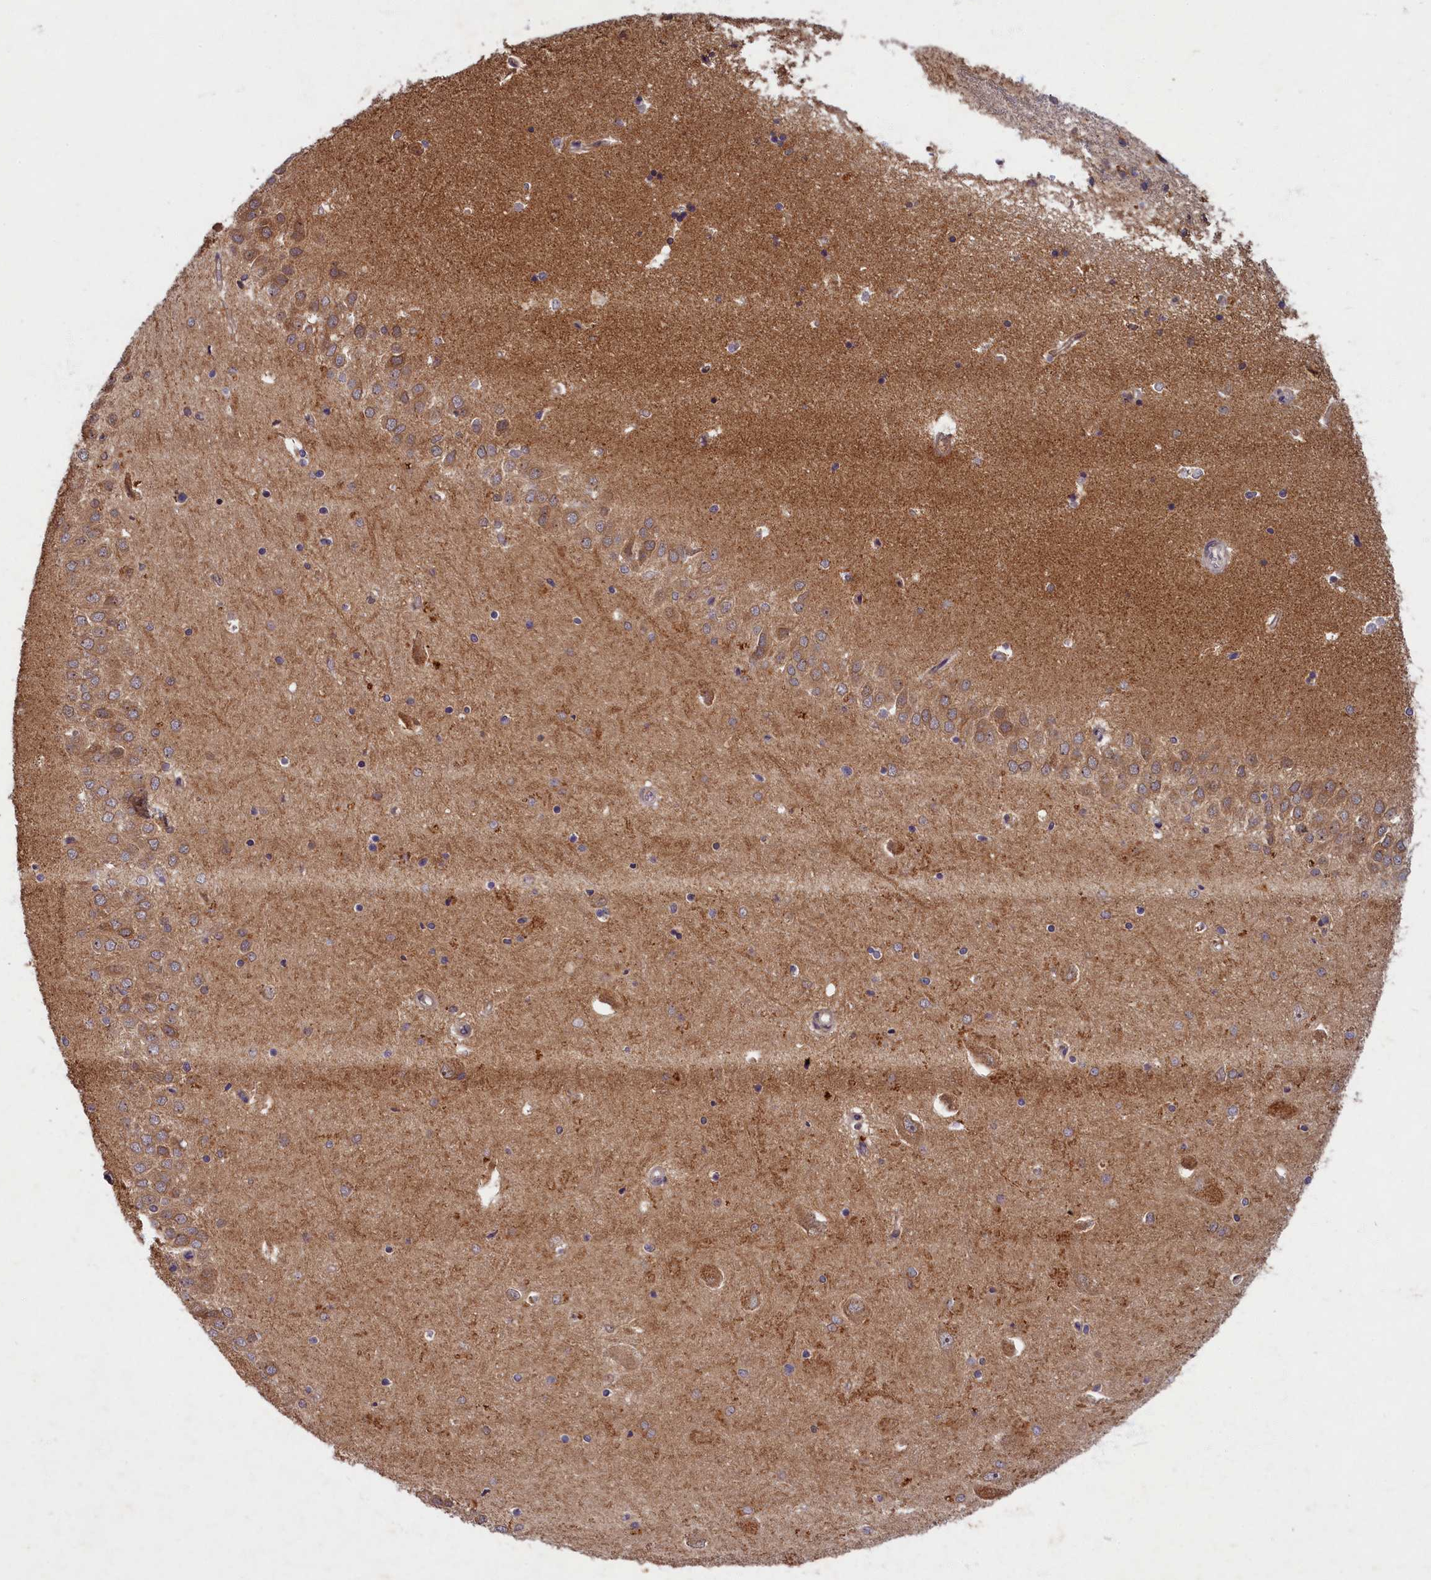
{"staining": {"intensity": "moderate", "quantity": "<25%", "location": "cytoplasmic/membranous"}, "tissue": "hippocampus", "cell_type": "Glial cells", "image_type": "normal", "snomed": [{"axis": "morphology", "description": "Normal tissue, NOS"}, {"axis": "topography", "description": "Hippocampus"}], "caption": "A low amount of moderate cytoplasmic/membranous positivity is seen in approximately <25% of glial cells in unremarkable hippocampus.", "gene": "BICD1", "patient": {"sex": "male", "age": 45}}